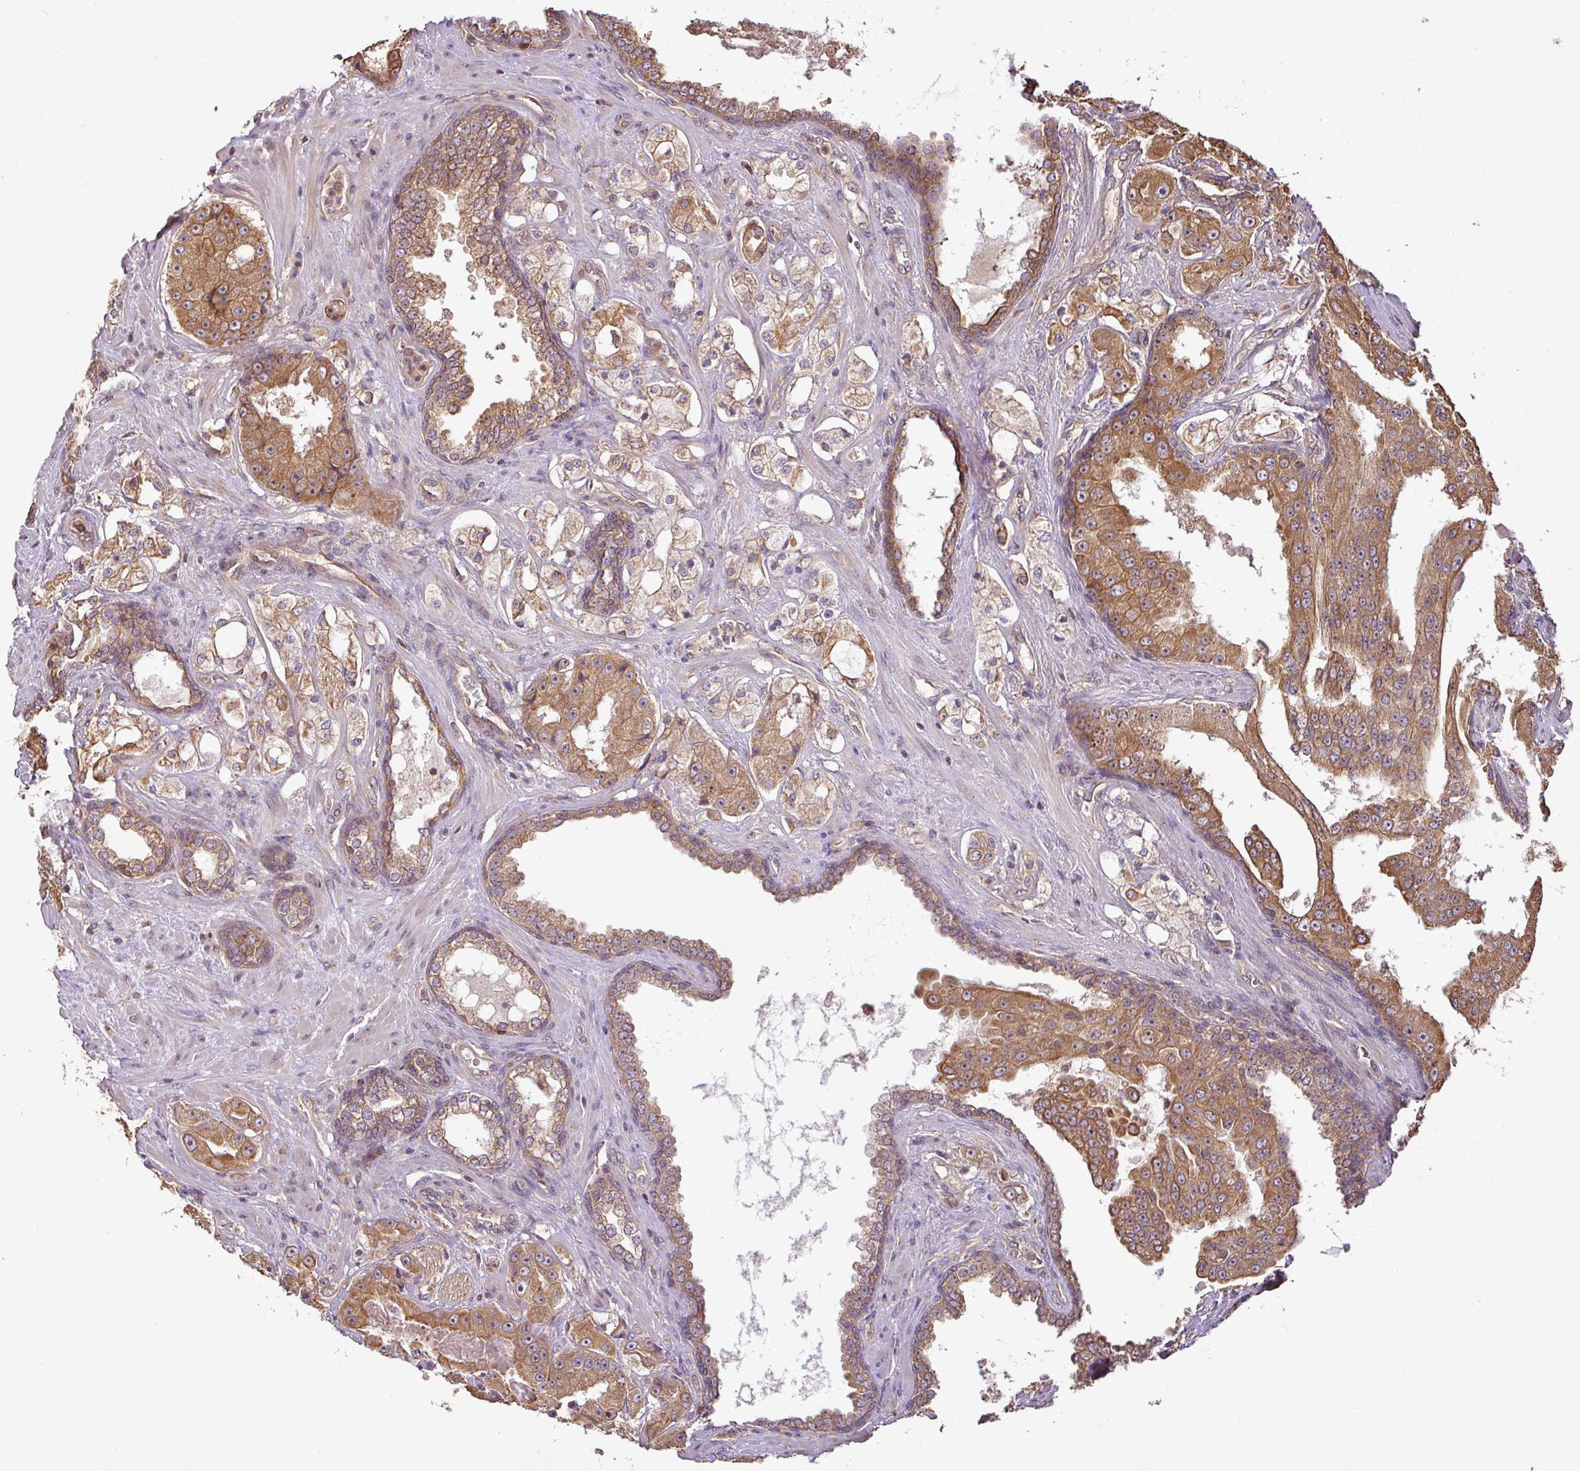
{"staining": {"intensity": "moderate", "quantity": "25%-75%", "location": "cytoplasmic/membranous,nuclear"}, "tissue": "prostate cancer", "cell_type": "Tumor cells", "image_type": "cancer", "snomed": [{"axis": "morphology", "description": "Adenocarcinoma, High grade"}, {"axis": "topography", "description": "Prostate"}], "caption": "Prostate adenocarcinoma (high-grade) stained with a protein marker reveals moderate staining in tumor cells.", "gene": "VENTX", "patient": {"sex": "male", "age": 73}}